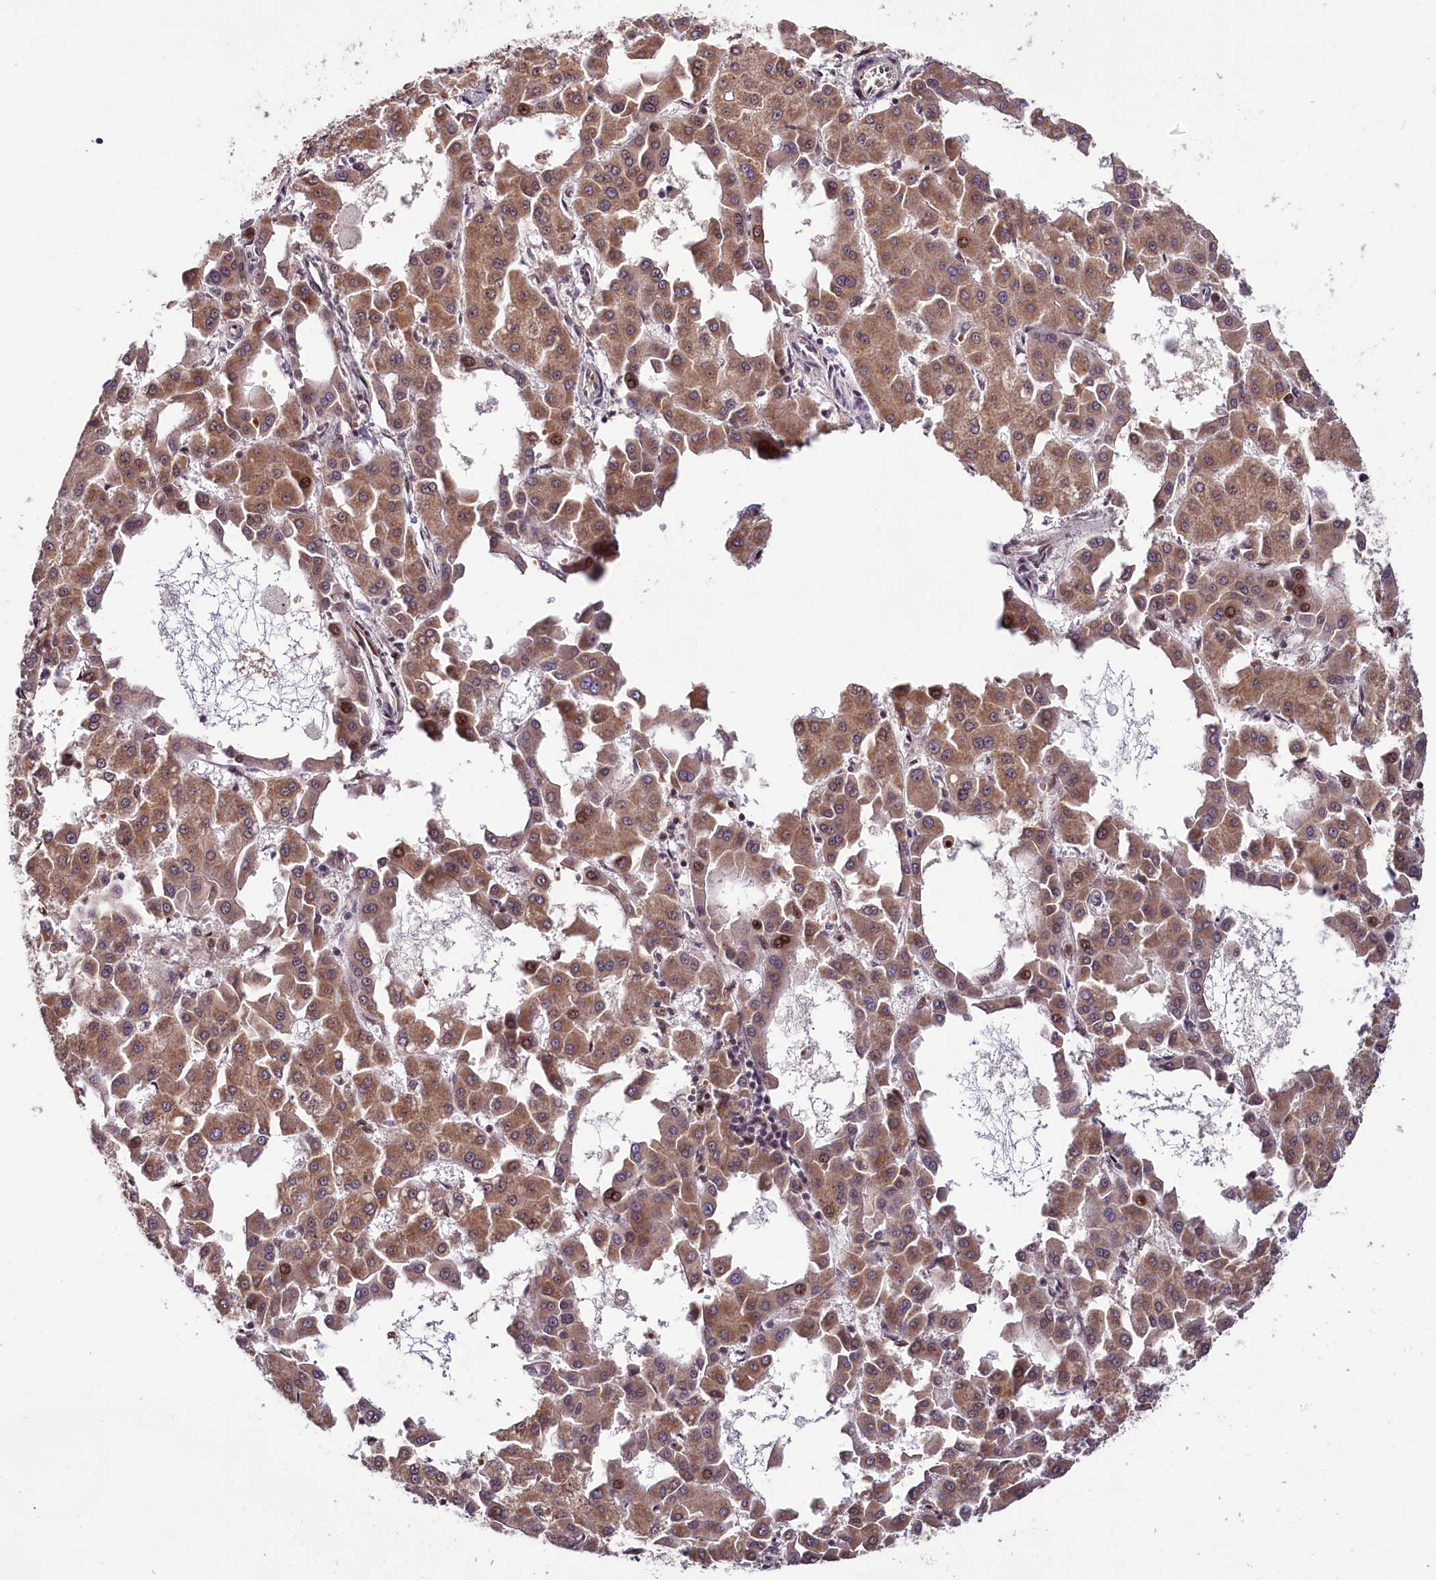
{"staining": {"intensity": "moderate", "quantity": ">75%", "location": "cytoplasmic/membranous,nuclear"}, "tissue": "liver cancer", "cell_type": "Tumor cells", "image_type": "cancer", "snomed": [{"axis": "morphology", "description": "Carcinoma, Hepatocellular, NOS"}, {"axis": "topography", "description": "Liver"}], "caption": "An immunohistochemistry photomicrograph of neoplastic tissue is shown. Protein staining in brown labels moderate cytoplasmic/membranous and nuclear positivity in hepatocellular carcinoma (liver) within tumor cells.", "gene": "N4BP2L1", "patient": {"sex": "male", "age": 47}}